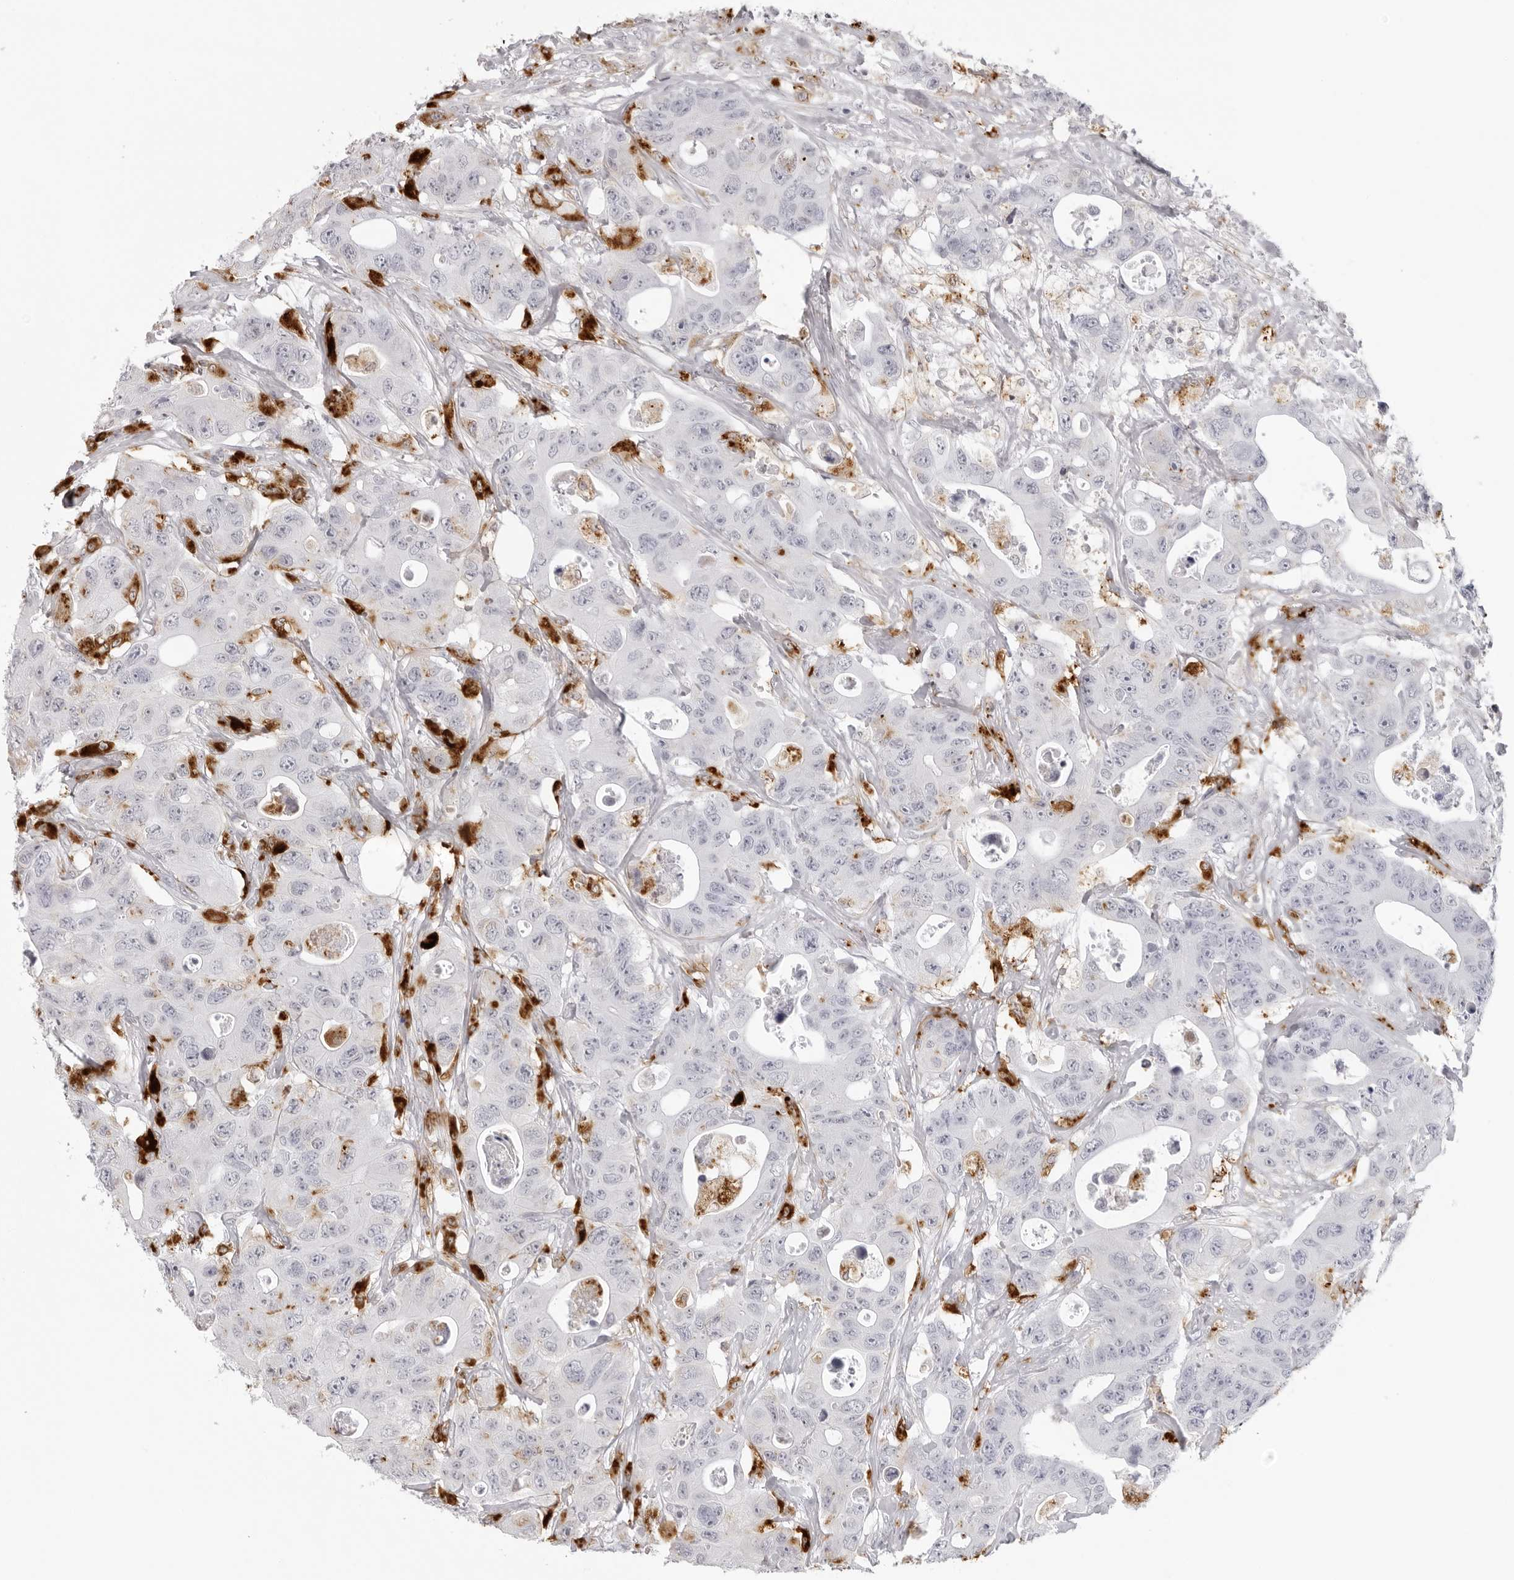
{"staining": {"intensity": "negative", "quantity": "none", "location": "none"}, "tissue": "colorectal cancer", "cell_type": "Tumor cells", "image_type": "cancer", "snomed": [{"axis": "morphology", "description": "Adenocarcinoma, NOS"}, {"axis": "topography", "description": "Colon"}], "caption": "Immunohistochemical staining of colorectal adenocarcinoma displays no significant staining in tumor cells.", "gene": "IL25", "patient": {"sex": "female", "age": 46}}